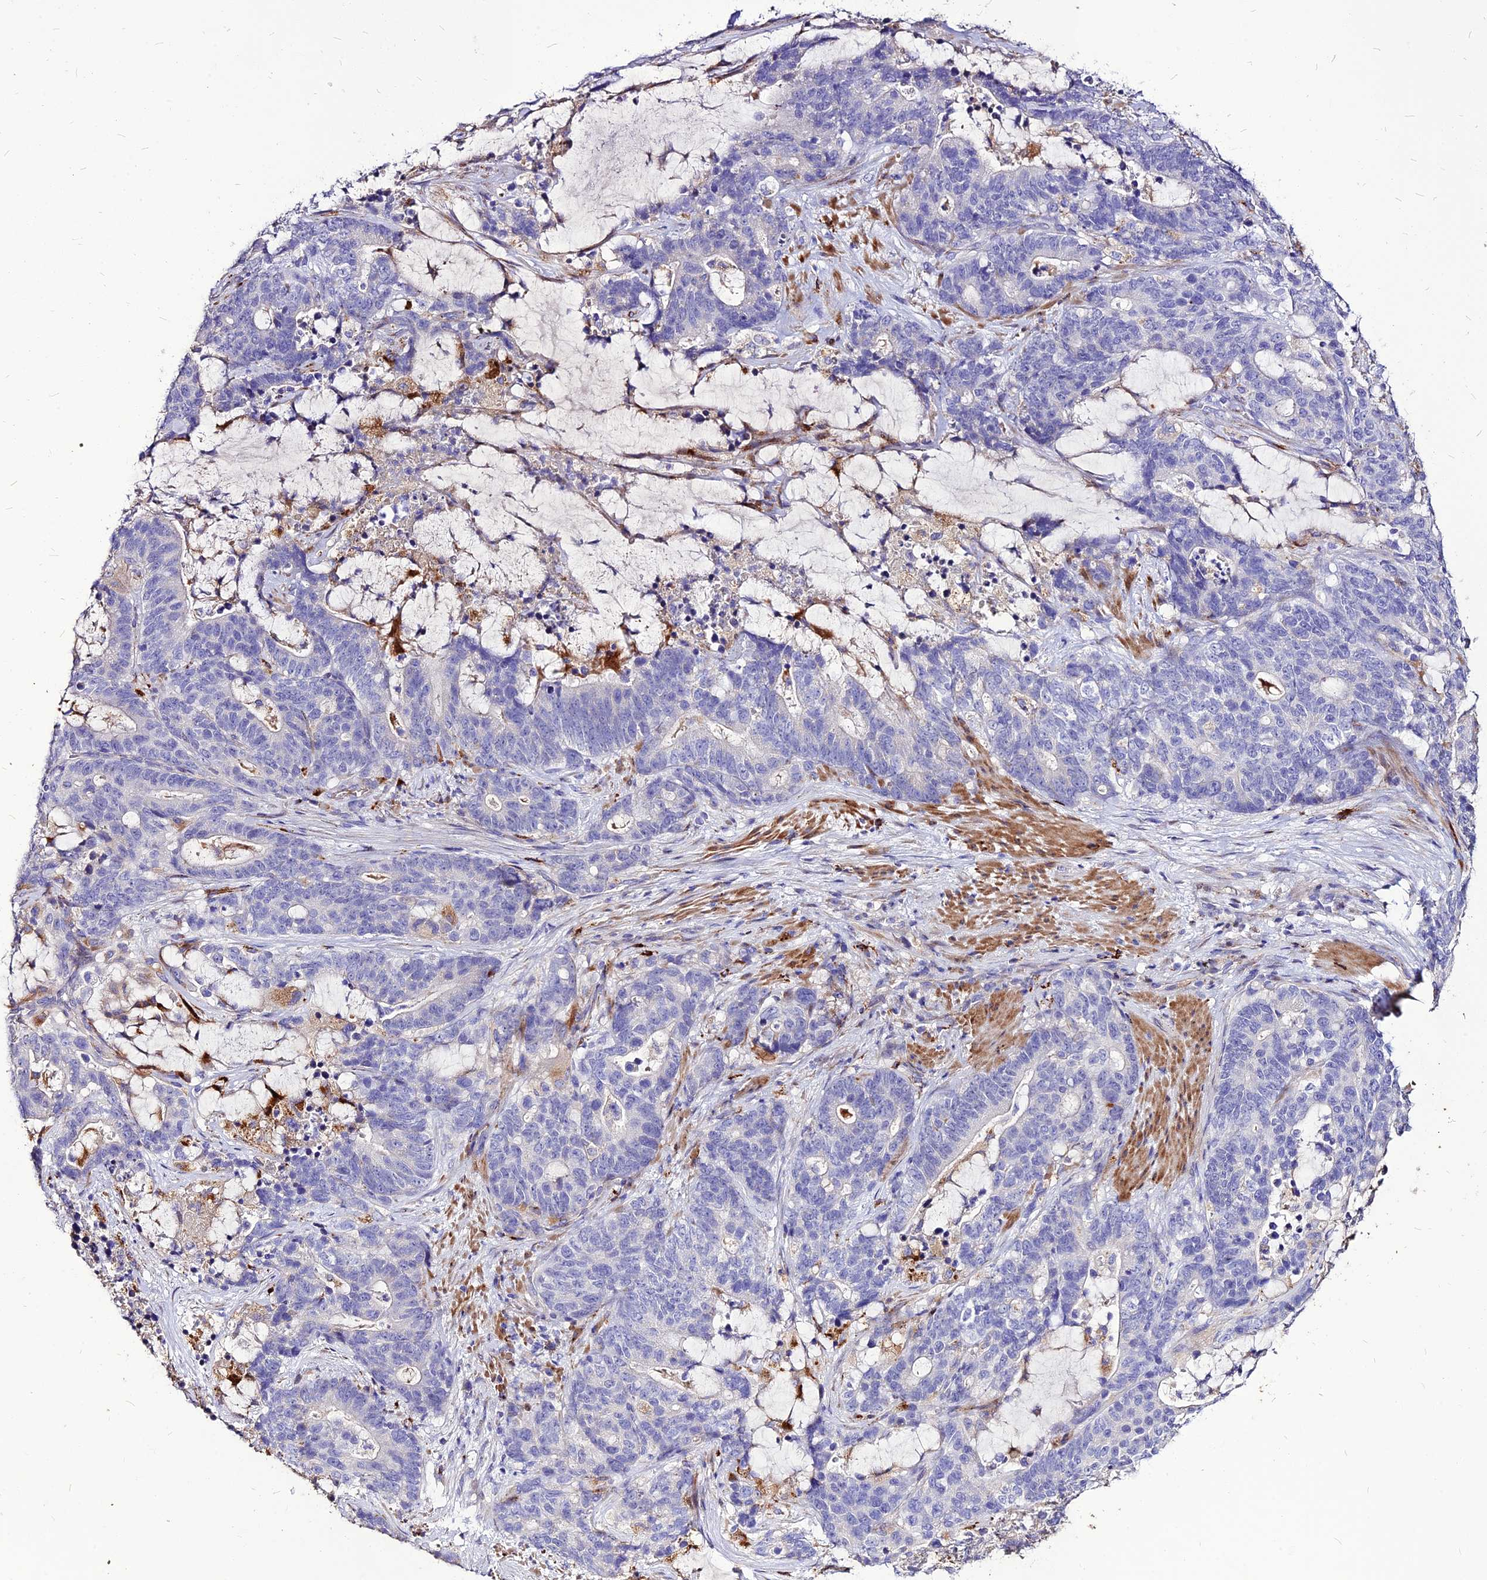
{"staining": {"intensity": "negative", "quantity": "none", "location": "none"}, "tissue": "stomach cancer", "cell_type": "Tumor cells", "image_type": "cancer", "snomed": [{"axis": "morphology", "description": "Adenocarcinoma, NOS"}, {"axis": "topography", "description": "Stomach"}], "caption": "A micrograph of human stomach cancer (adenocarcinoma) is negative for staining in tumor cells.", "gene": "RIMOC1", "patient": {"sex": "female", "age": 76}}